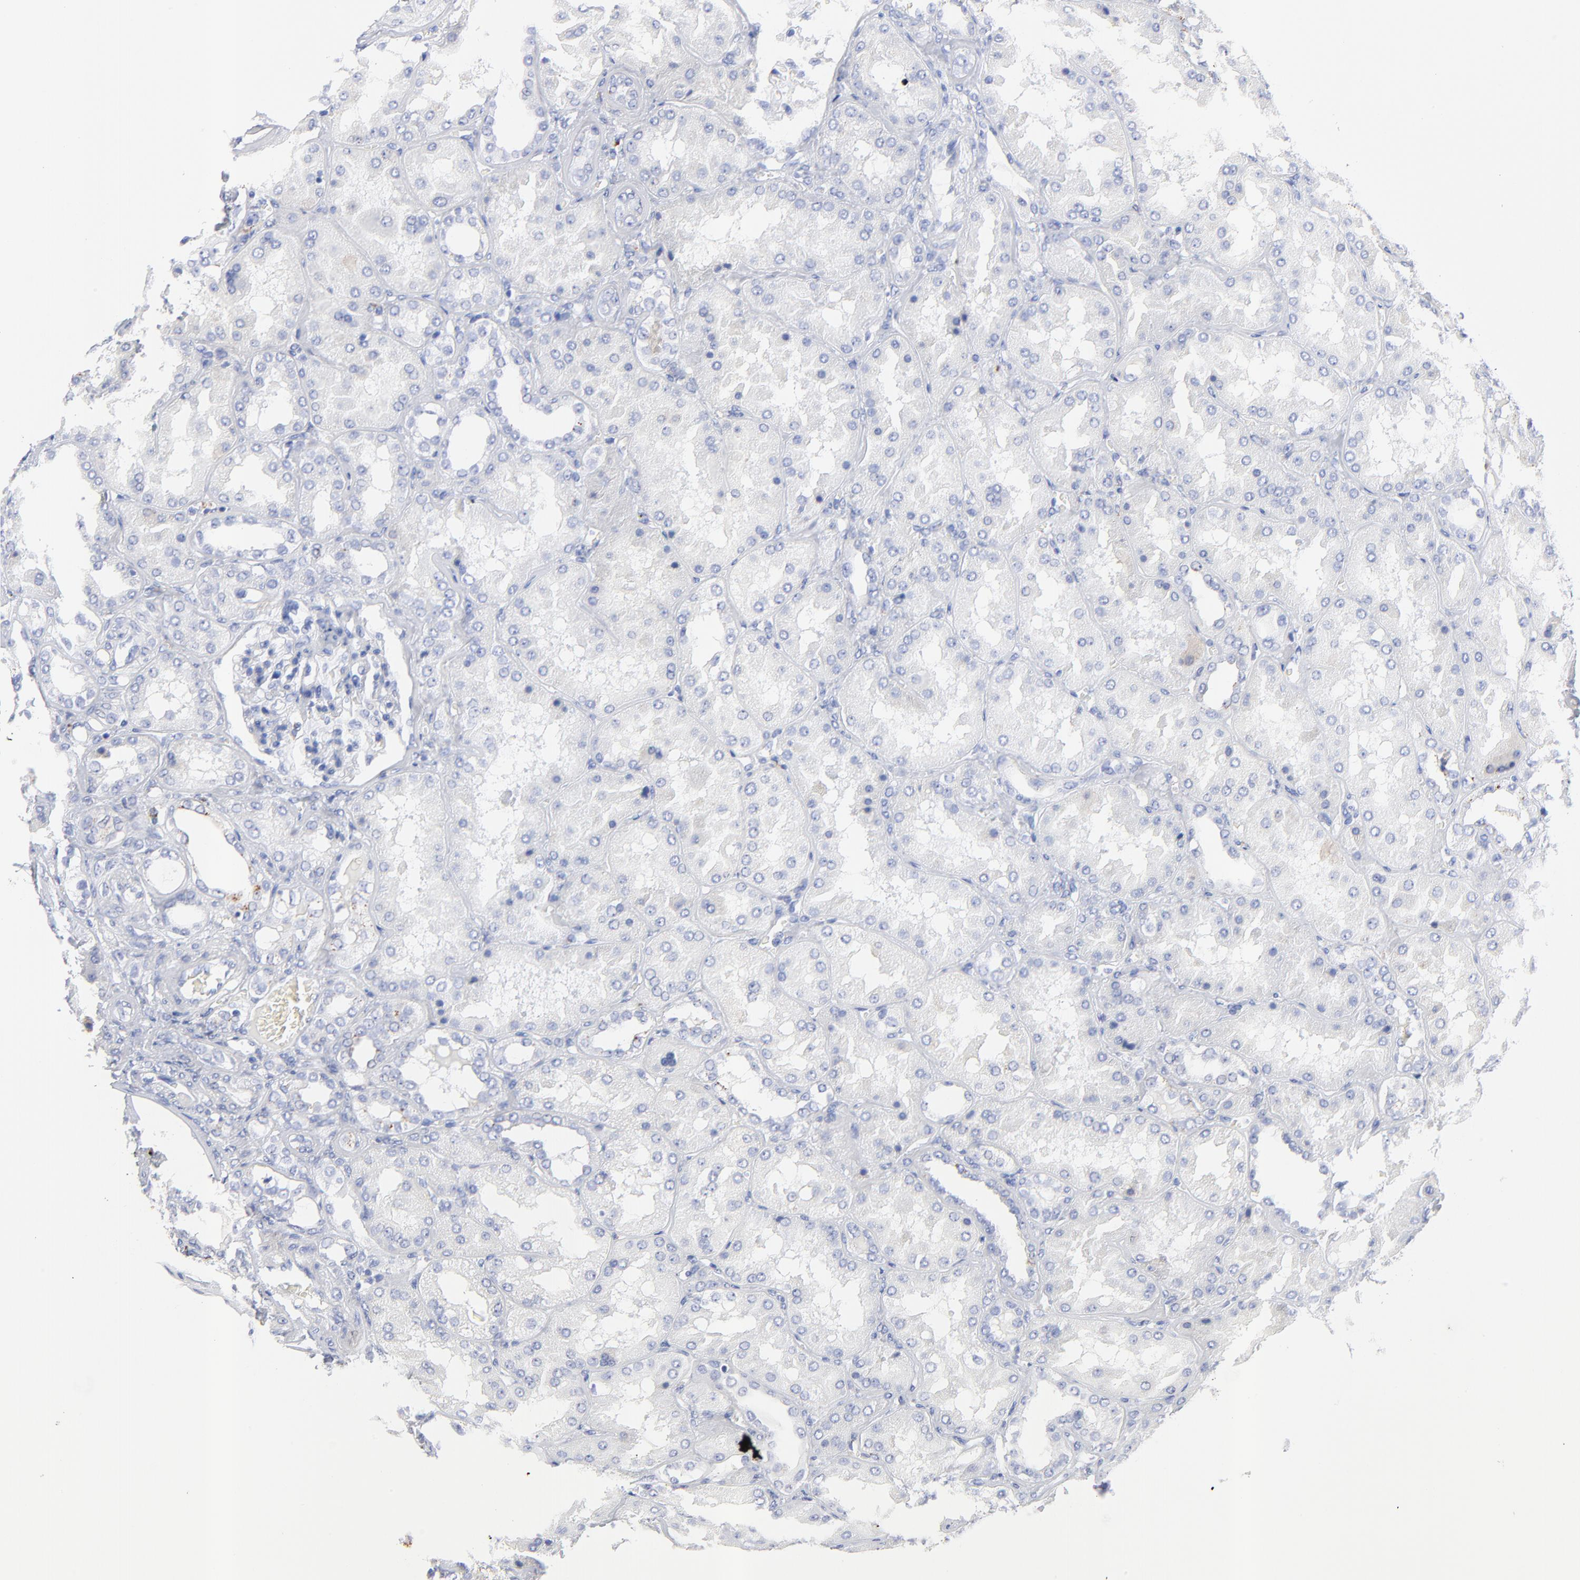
{"staining": {"intensity": "negative", "quantity": "none", "location": "none"}, "tissue": "kidney", "cell_type": "Cells in glomeruli", "image_type": "normal", "snomed": [{"axis": "morphology", "description": "Normal tissue, NOS"}, {"axis": "topography", "description": "Kidney"}], "caption": "There is no significant staining in cells in glomeruli of kidney. (DAB immunohistochemistry with hematoxylin counter stain).", "gene": "CPVL", "patient": {"sex": "female", "age": 56}}